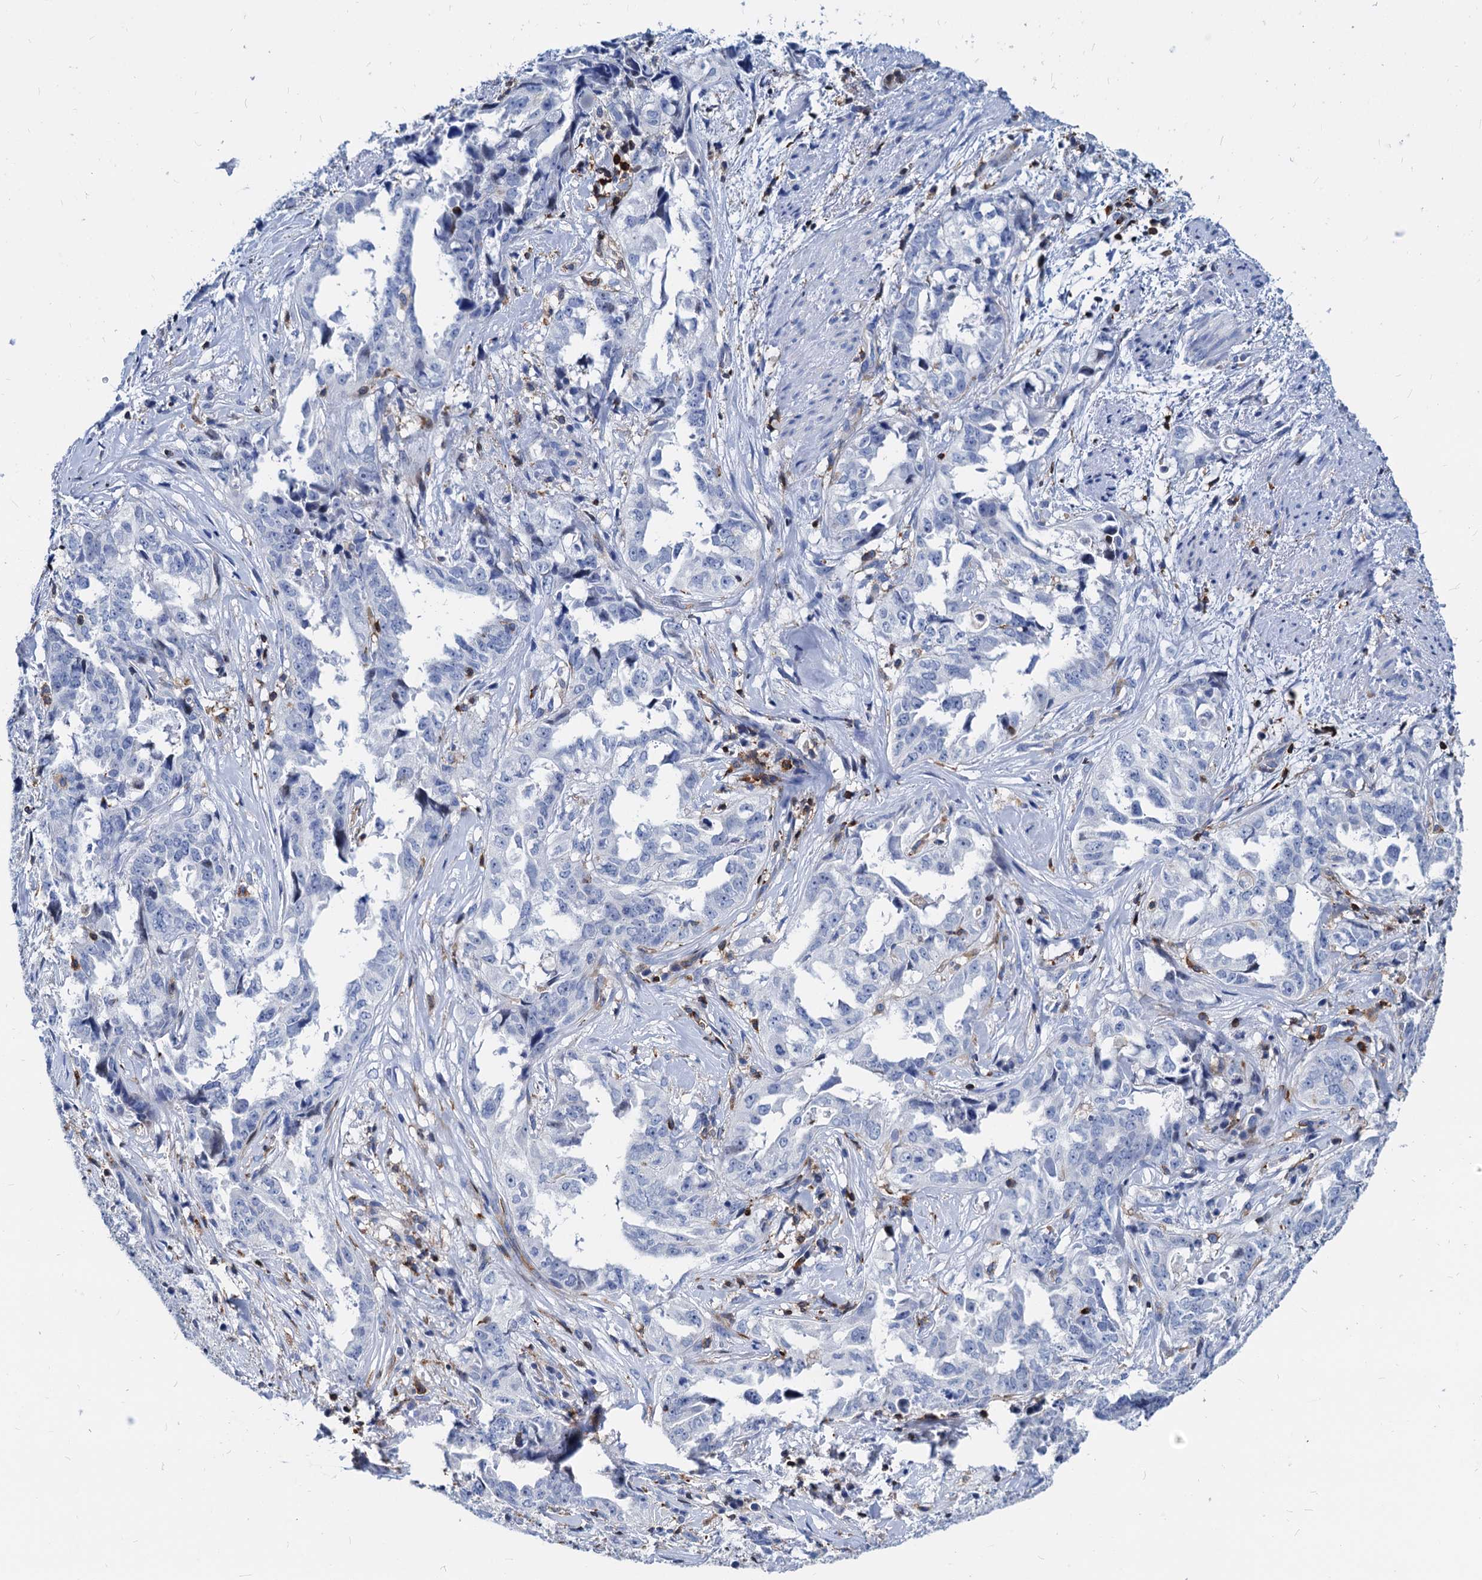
{"staining": {"intensity": "negative", "quantity": "none", "location": "none"}, "tissue": "endometrial cancer", "cell_type": "Tumor cells", "image_type": "cancer", "snomed": [{"axis": "morphology", "description": "Adenocarcinoma, NOS"}, {"axis": "topography", "description": "Endometrium"}], "caption": "Immunohistochemistry micrograph of neoplastic tissue: human endometrial cancer stained with DAB (3,3'-diaminobenzidine) reveals no significant protein staining in tumor cells.", "gene": "LCP2", "patient": {"sex": "female", "age": 65}}